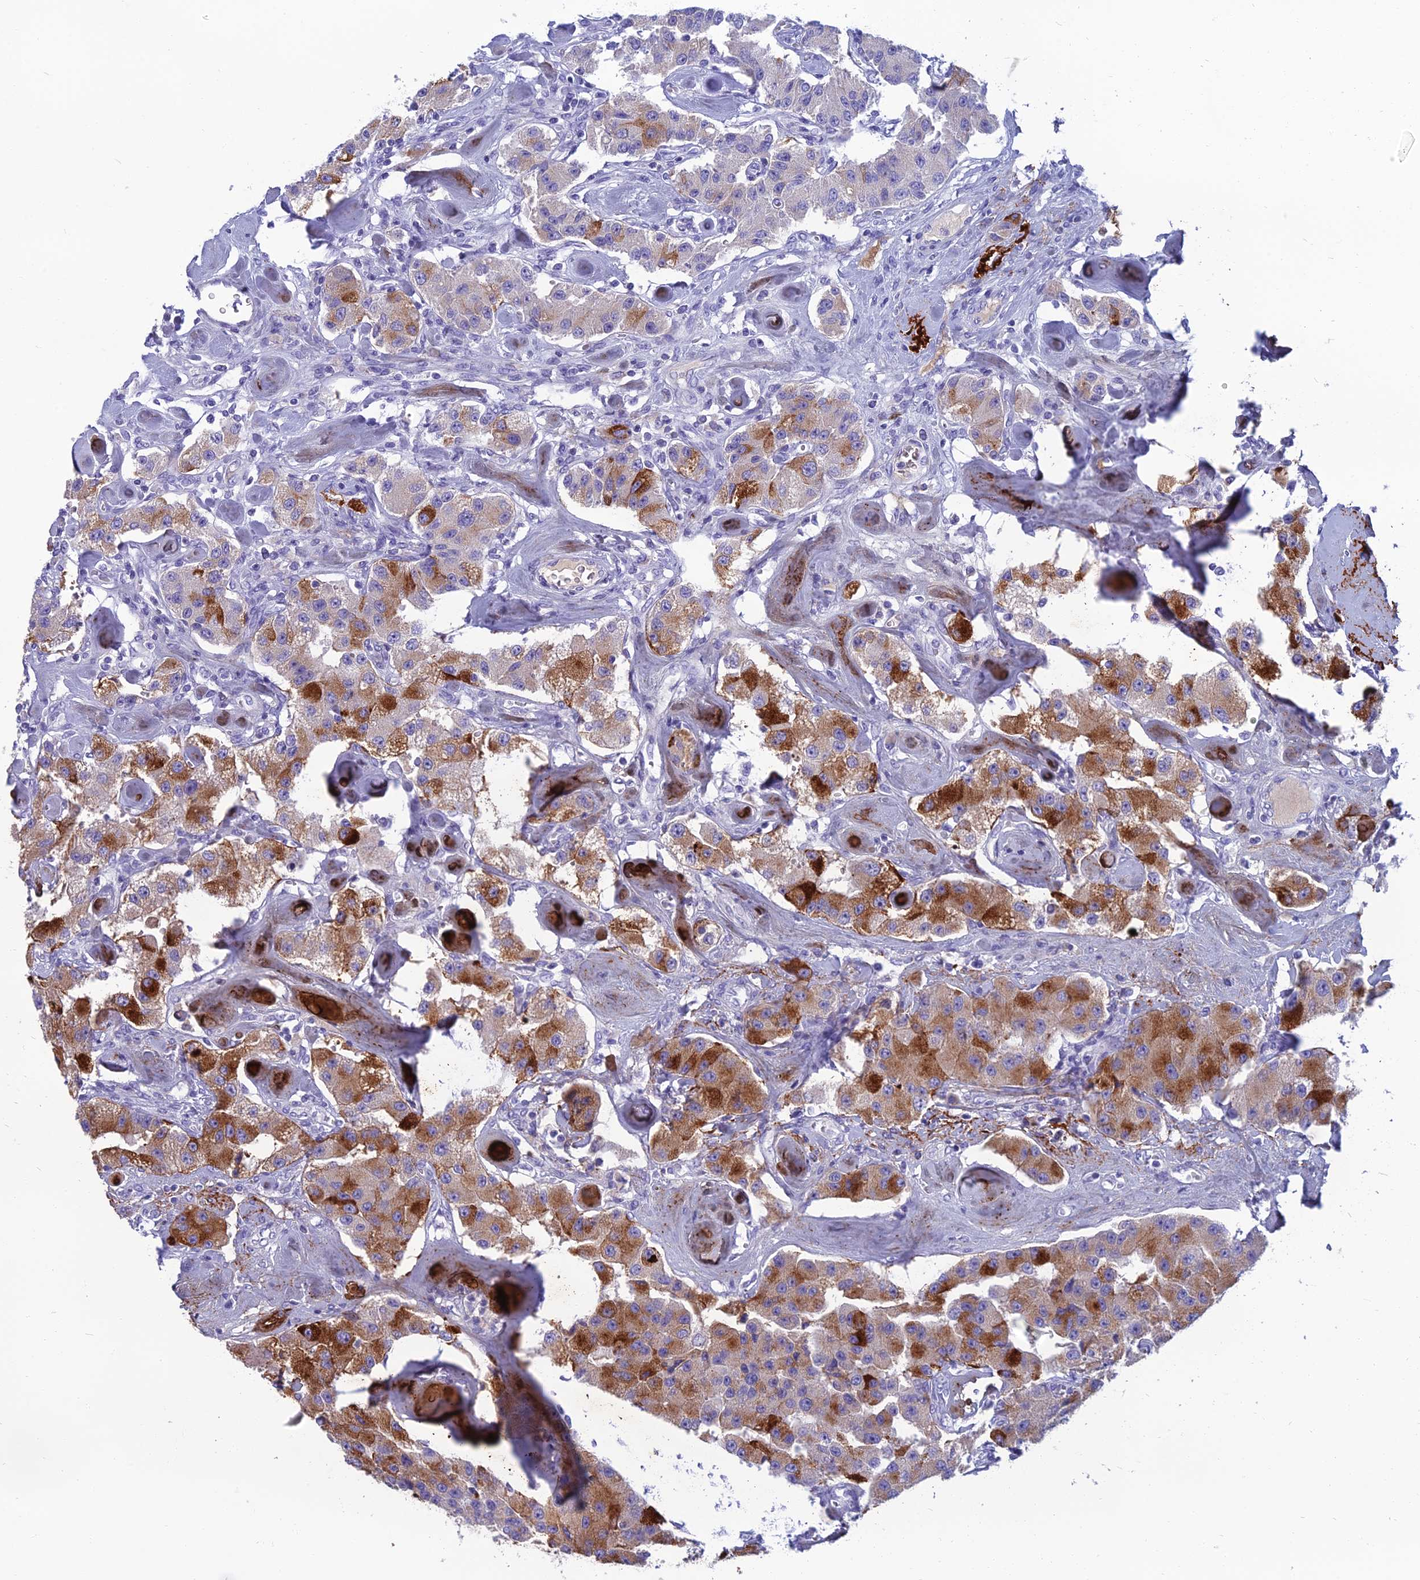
{"staining": {"intensity": "strong", "quantity": "25%-75%", "location": "cytoplasmic/membranous"}, "tissue": "carcinoid", "cell_type": "Tumor cells", "image_type": "cancer", "snomed": [{"axis": "morphology", "description": "Carcinoid, malignant, NOS"}, {"axis": "topography", "description": "Pancreas"}], "caption": "Carcinoid tissue displays strong cytoplasmic/membranous positivity in about 25%-75% of tumor cells", "gene": "SPTLC3", "patient": {"sex": "male", "age": 41}}